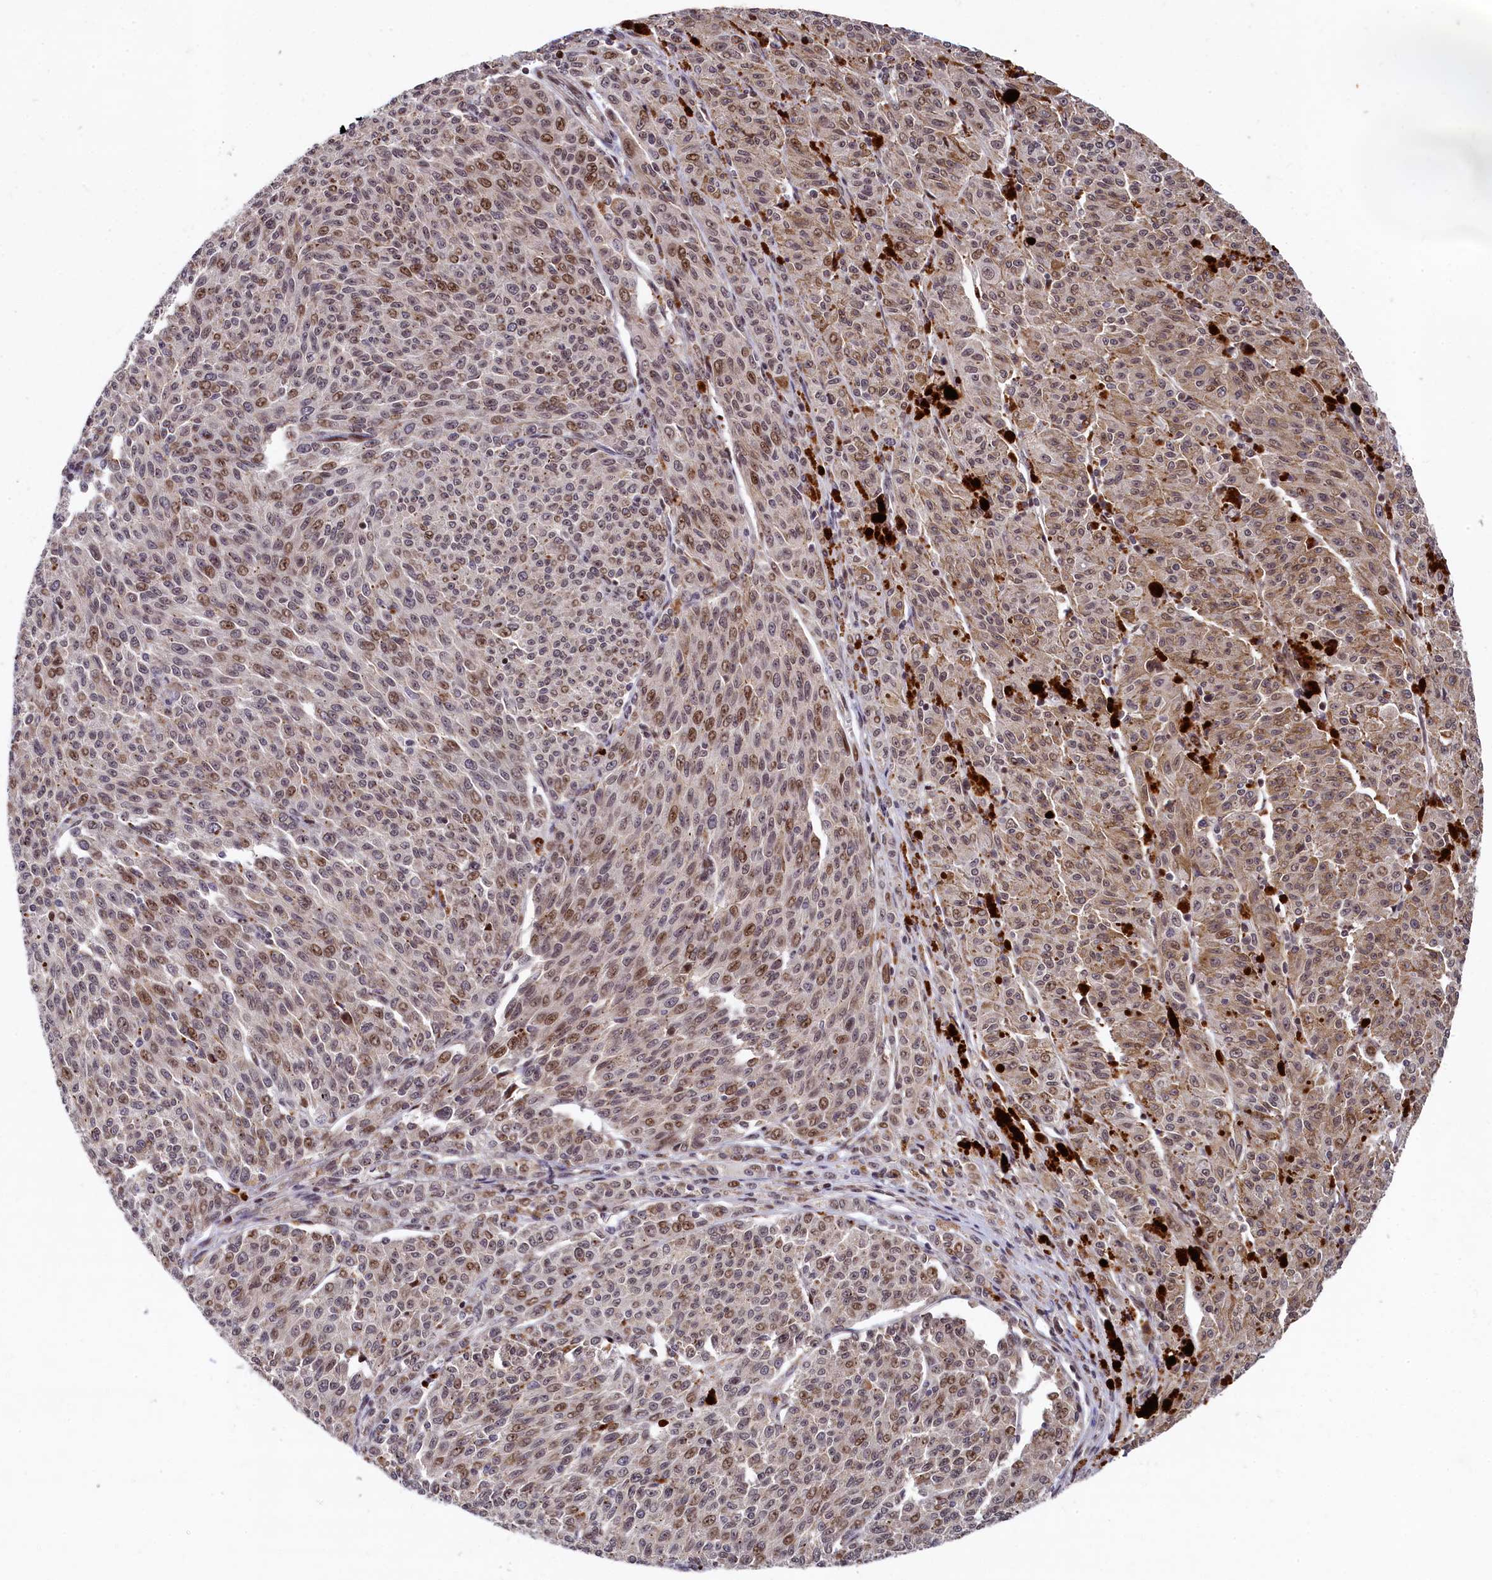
{"staining": {"intensity": "moderate", "quantity": "25%-75%", "location": "nuclear"}, "tissue": "melanoma", "cell_type": "Tumor cells", "image_type": "cancer", "snomed": [{"axis": "morphology", "description": "Malignant melanoma, NOS"}, {"axis": "topography", "description": "Skin"}], "caption": "High-power microscopy captured an IHC image of melanoma, revealing moderate nuclear staining in about 25%-75% of tumor cells. Nuclei are stained in blue.", "gene": "FAM217B", "patient": {"sex": "female", "age": 52}}